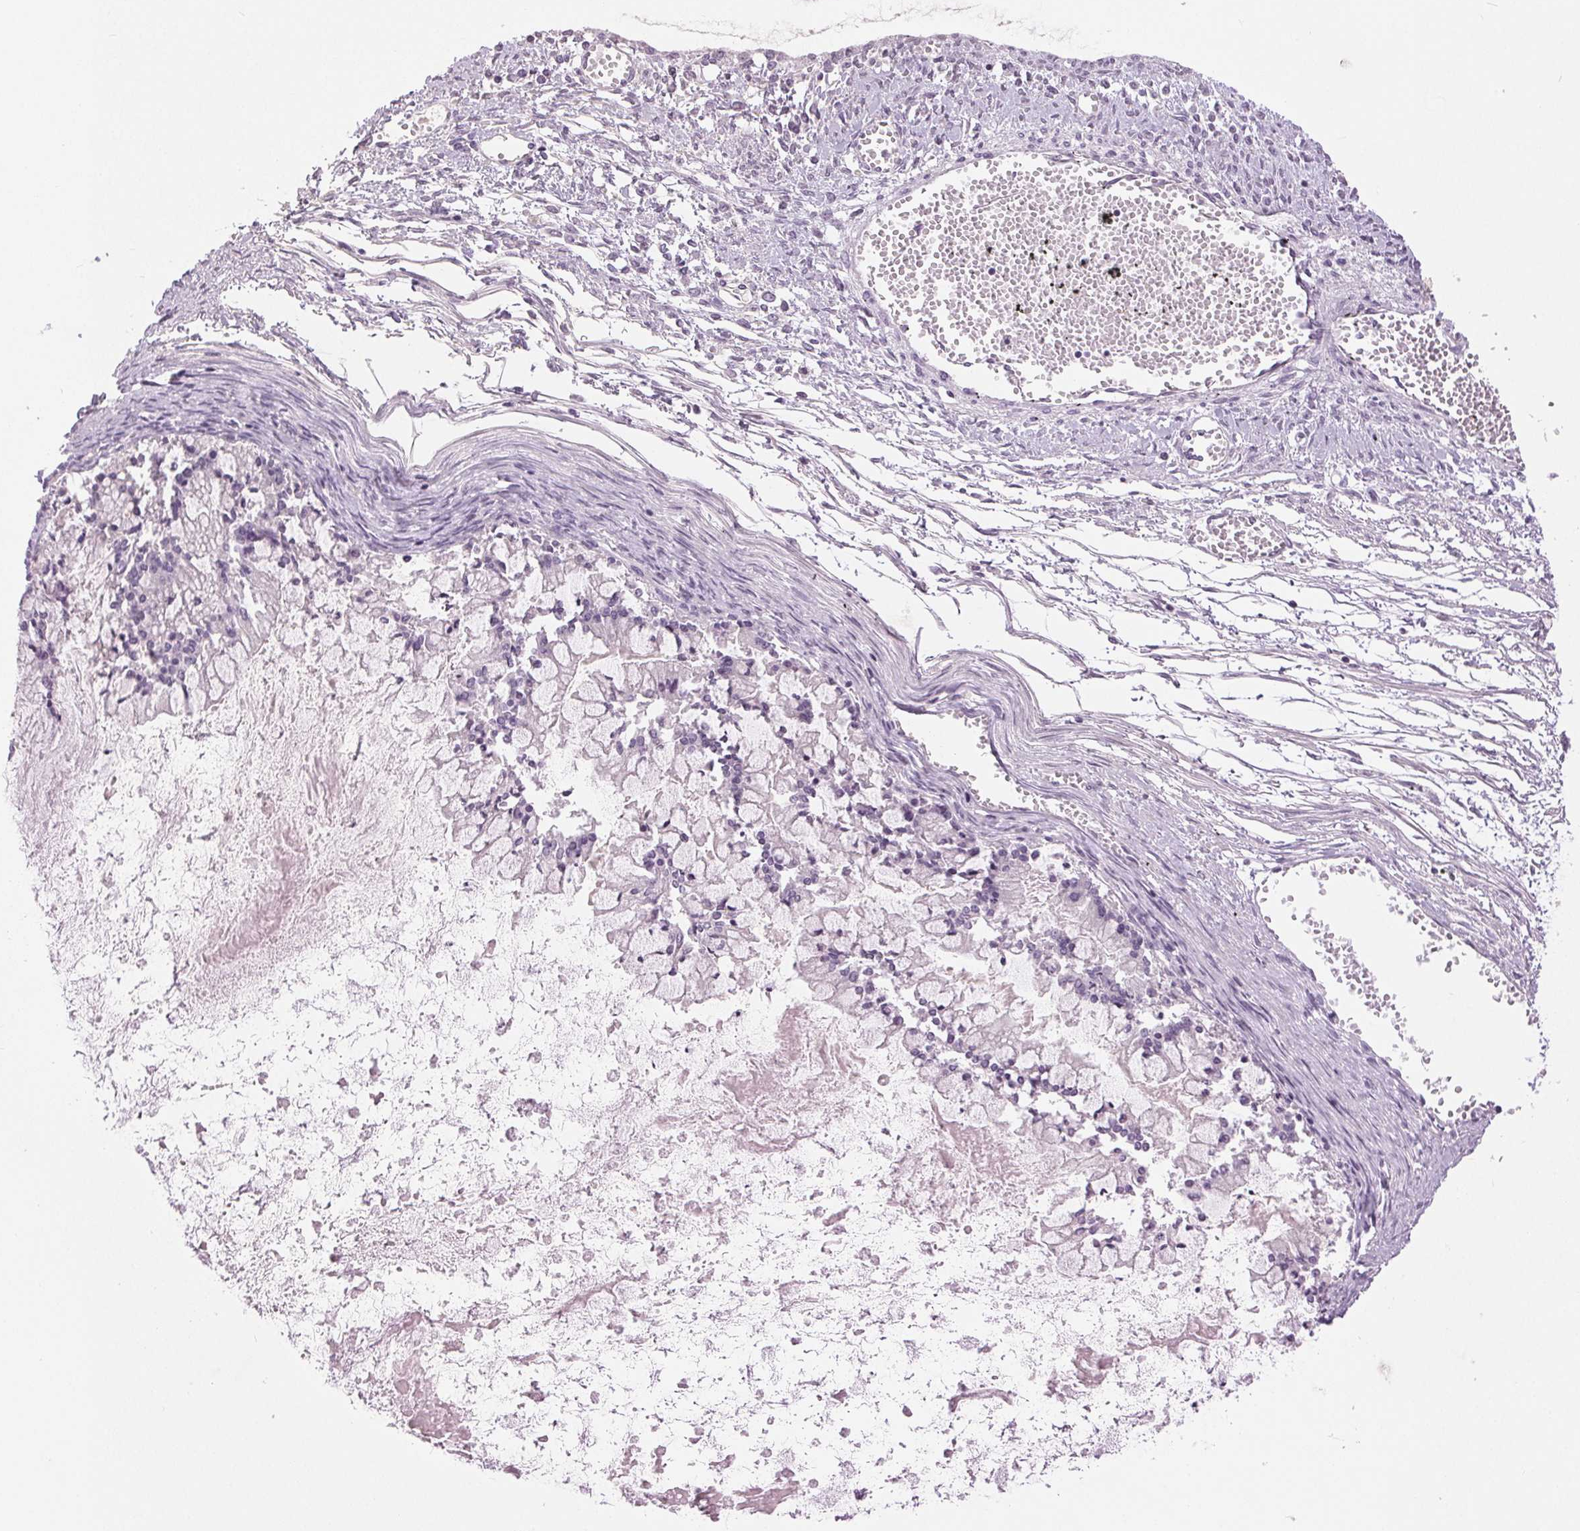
{"staining": {"intensity": "negative", "quantity": "none", "location": "none"}, "tissue": "ovarian cancer", "cell_type": "Tumor cells", "image_type": "cancer", "snomed": [{"axis": "morphology", "description": "Cystadenocarcinoma, mucinous, NOS"}, {"axis": "topography", "description": "Ovary"}], "caption": "There is no significant positivity in tumor cells of ovarian cancer.", "gene": "DSG3", "patient": {"sex": "female", "age": 67}}